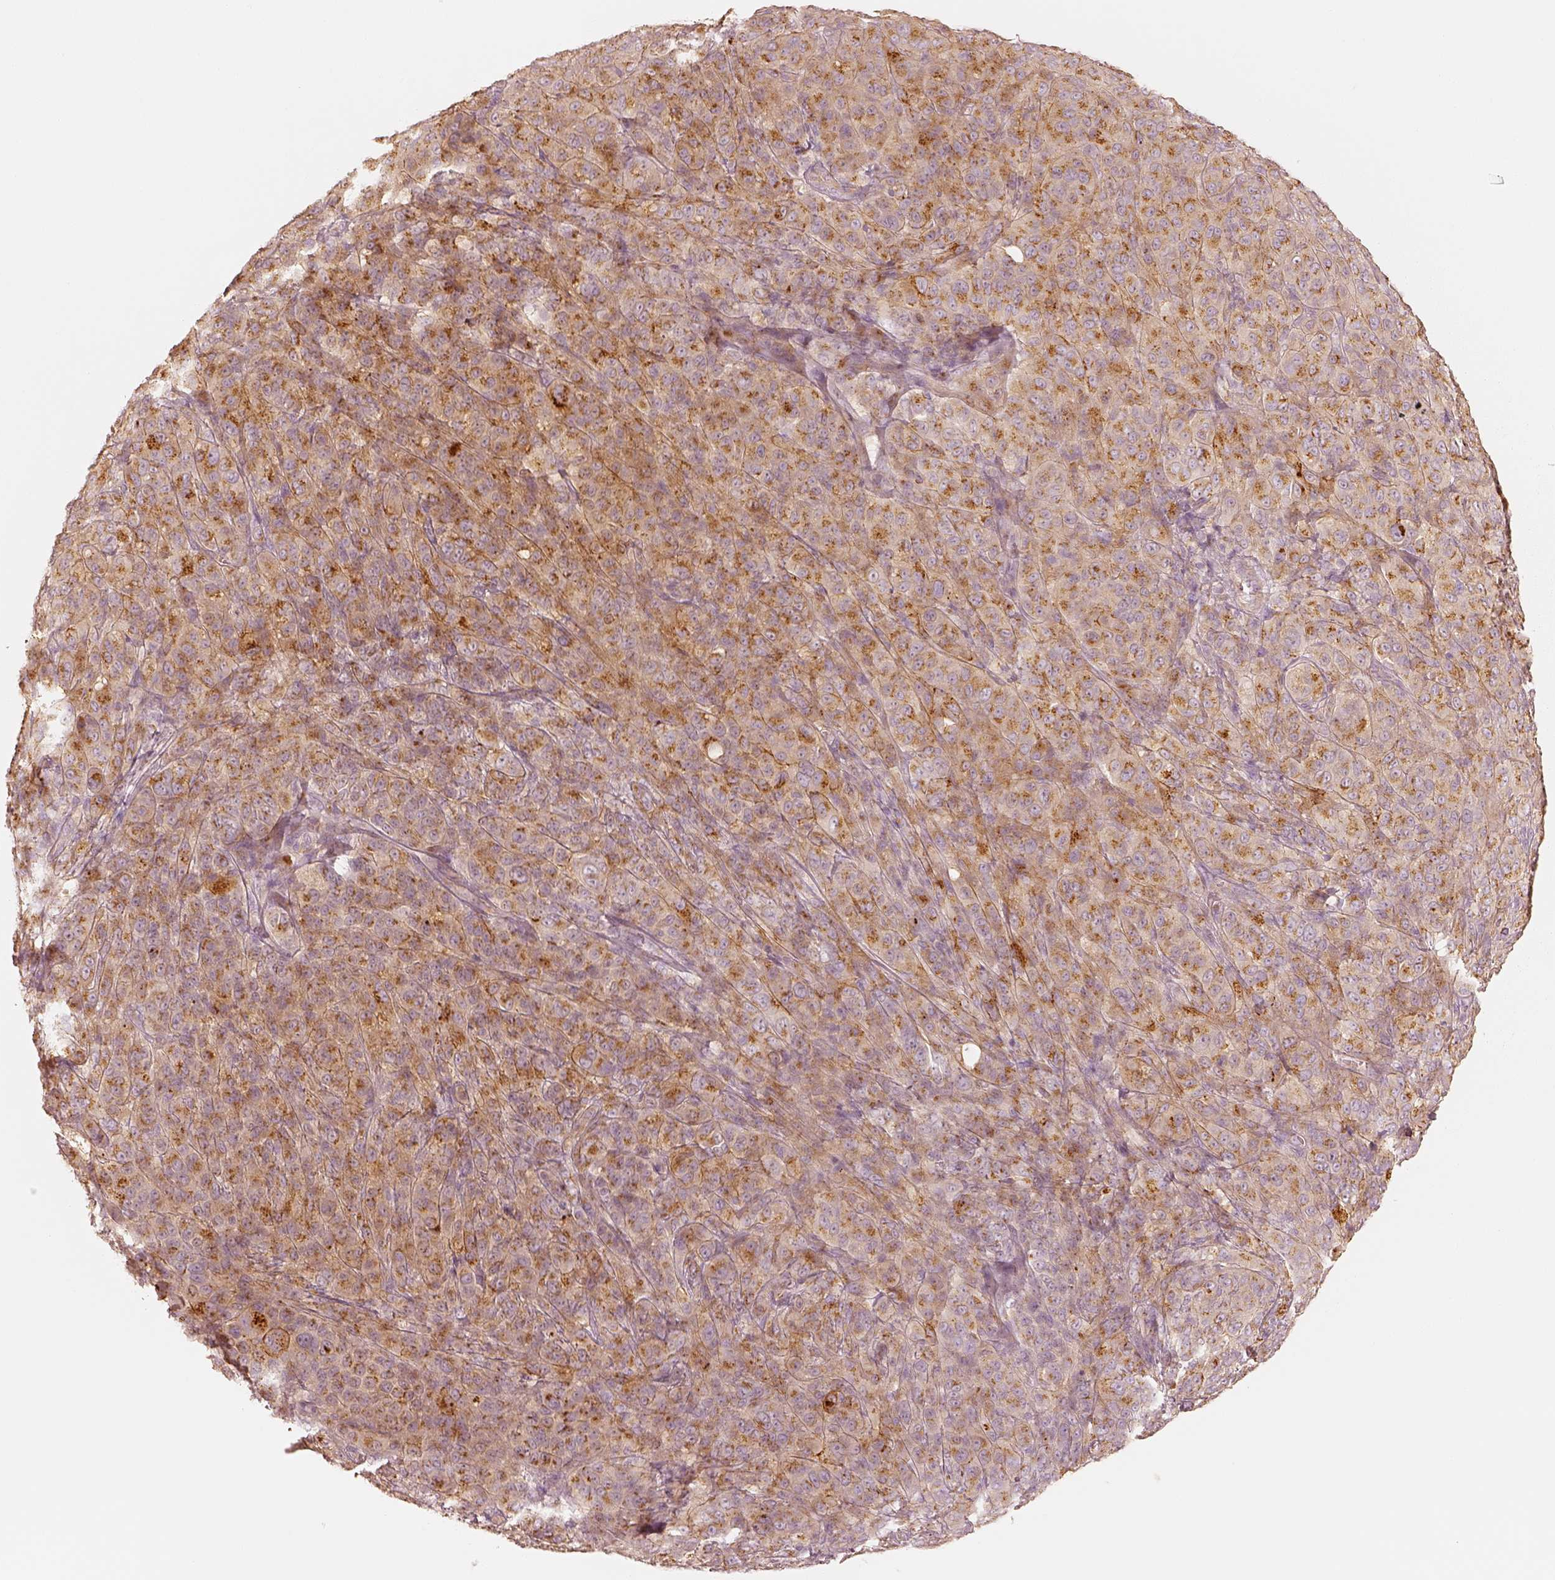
{"staining": {"intensity": "moderate", "quantity": "25%-75%", "location": "cytoplasmic/membranous"}, "tissue": "melanoma", "cell_type": "Tumor cells", "image_type": "cancer", "snomed": [{"axis": "morphology", "description": "Malignant melanoma, NOS"}, {"axis": "topography", "description": "Skin"}], "caption": "A micrograph showing moderate cytoplasmic/membranous staining in about 25%-75% of tumor cells in malignant melanoma, as visualized by brown immunohistochemical staining.", "gene": "GORASP2", "patient": {"sex": "female", "age": 87}}